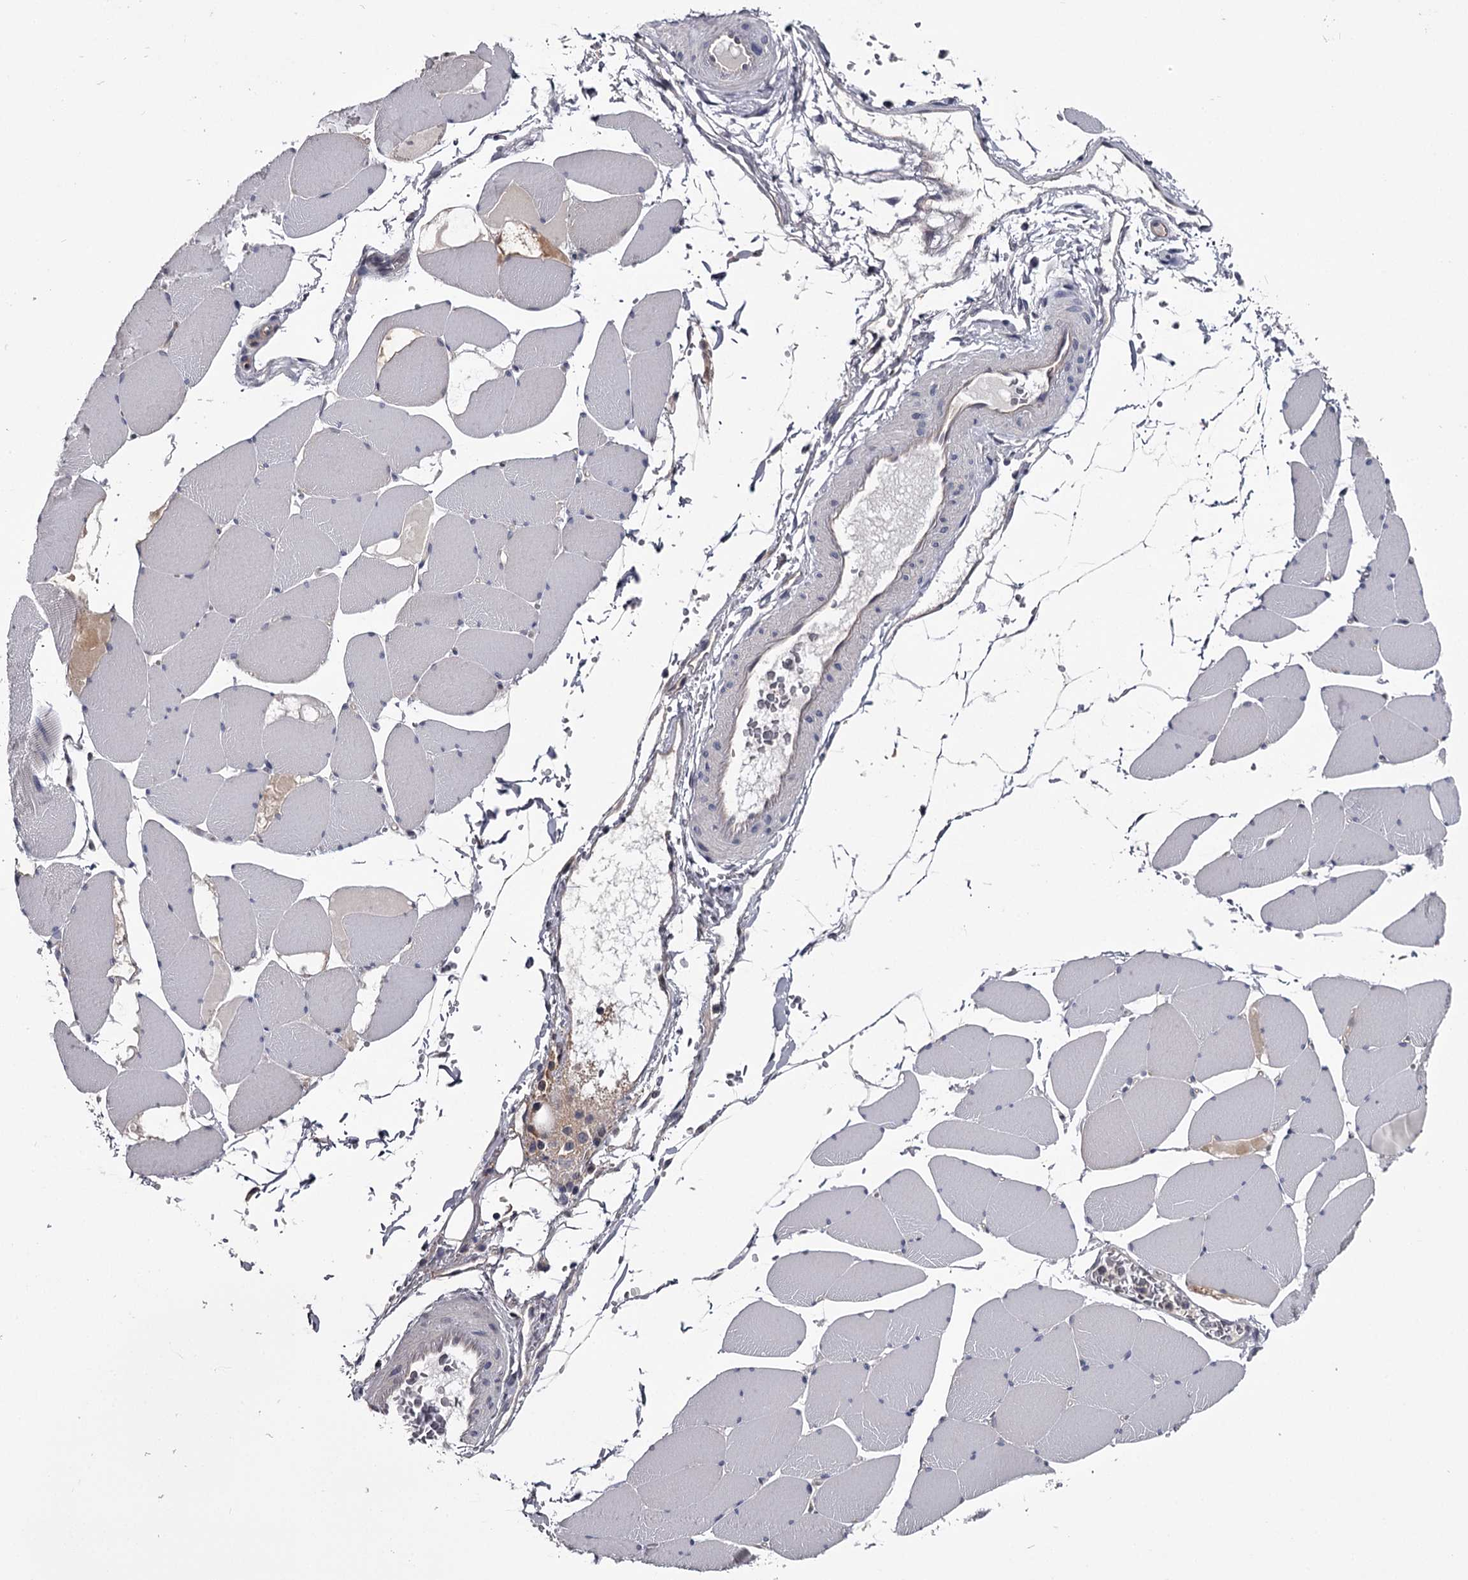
{"staining": {"intensity": "negative", "quantity": "none", "location": "none"}, "tissue": "skeletal muscle", "cell_type": "Myocytes", "image_type": "normal", "snomed": [{"axis": "morphology", "description": "Normal tissue, NOS"}, {"axis": "topography", "description": "Skeletal muscle"}, {"axis": "topography", "description": "Head-Neck"}], "caption": "Immunohistochemical staining of unremarkable human skeletal muscle shows no significant expression in myocytes.", "gene": "GSTO1", "patient": {"sex": "male", "age": 66}}